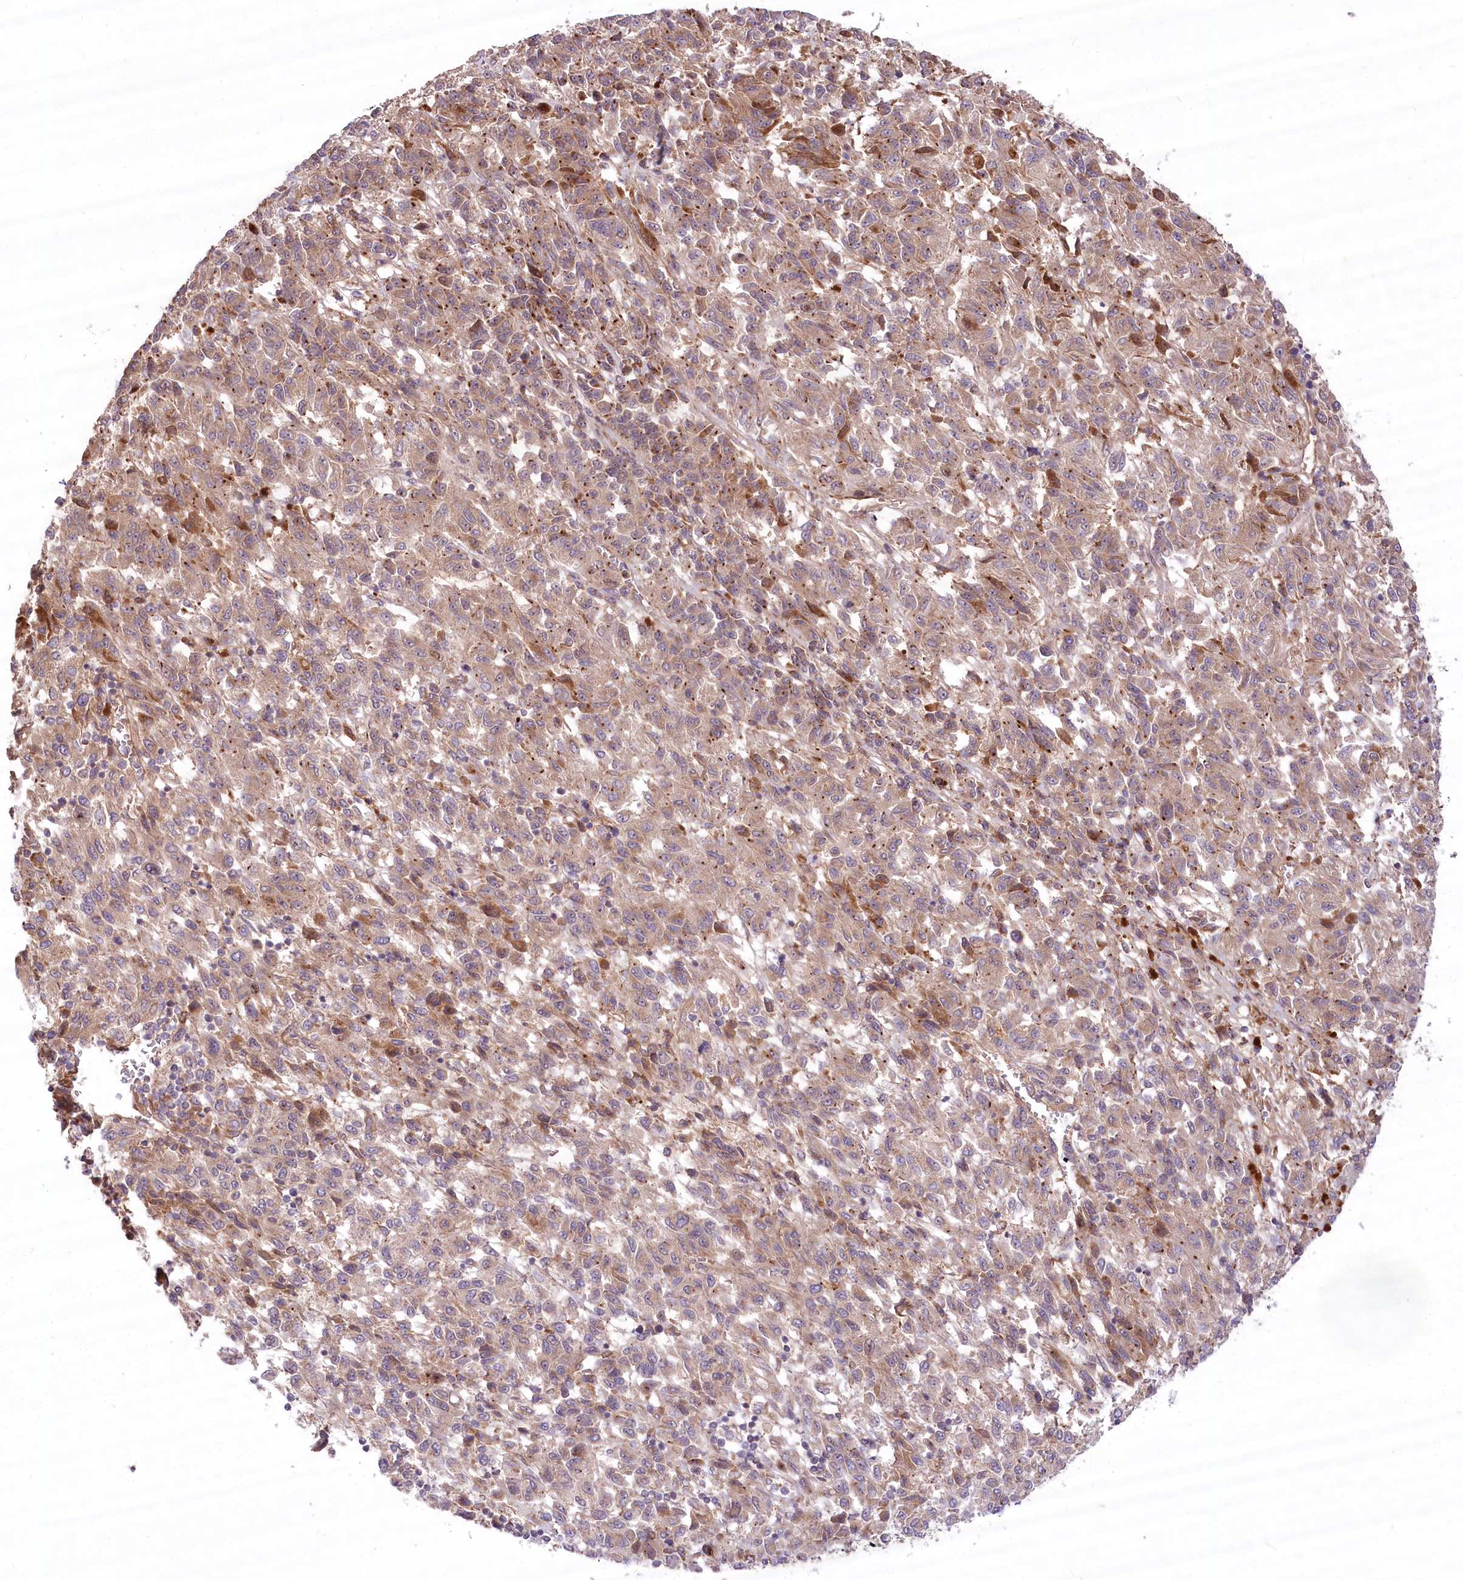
{"staining": {"intensity": "moderate", "quantity": ">75%", "location": "cytoplasmic/membranous"}, "tissue": "melanoma", "cell_type": "Tumor cells", "image_type": "cancer", "snomed": [{"axis": "morphology", "description": "Malignant melanoma, Metastatic site"}, {"axis": "topography", "description": "Lung"}], "caption": "Melanoma stained with DAB (3,3'-diaminobenzidine) immunohistochemistry displays medium levels of moderate cytoplasmic/membranous positivity in about >75% of tumor cells.", "gene": "PSTK", "patient": {"sex": "male", "age": 64}}